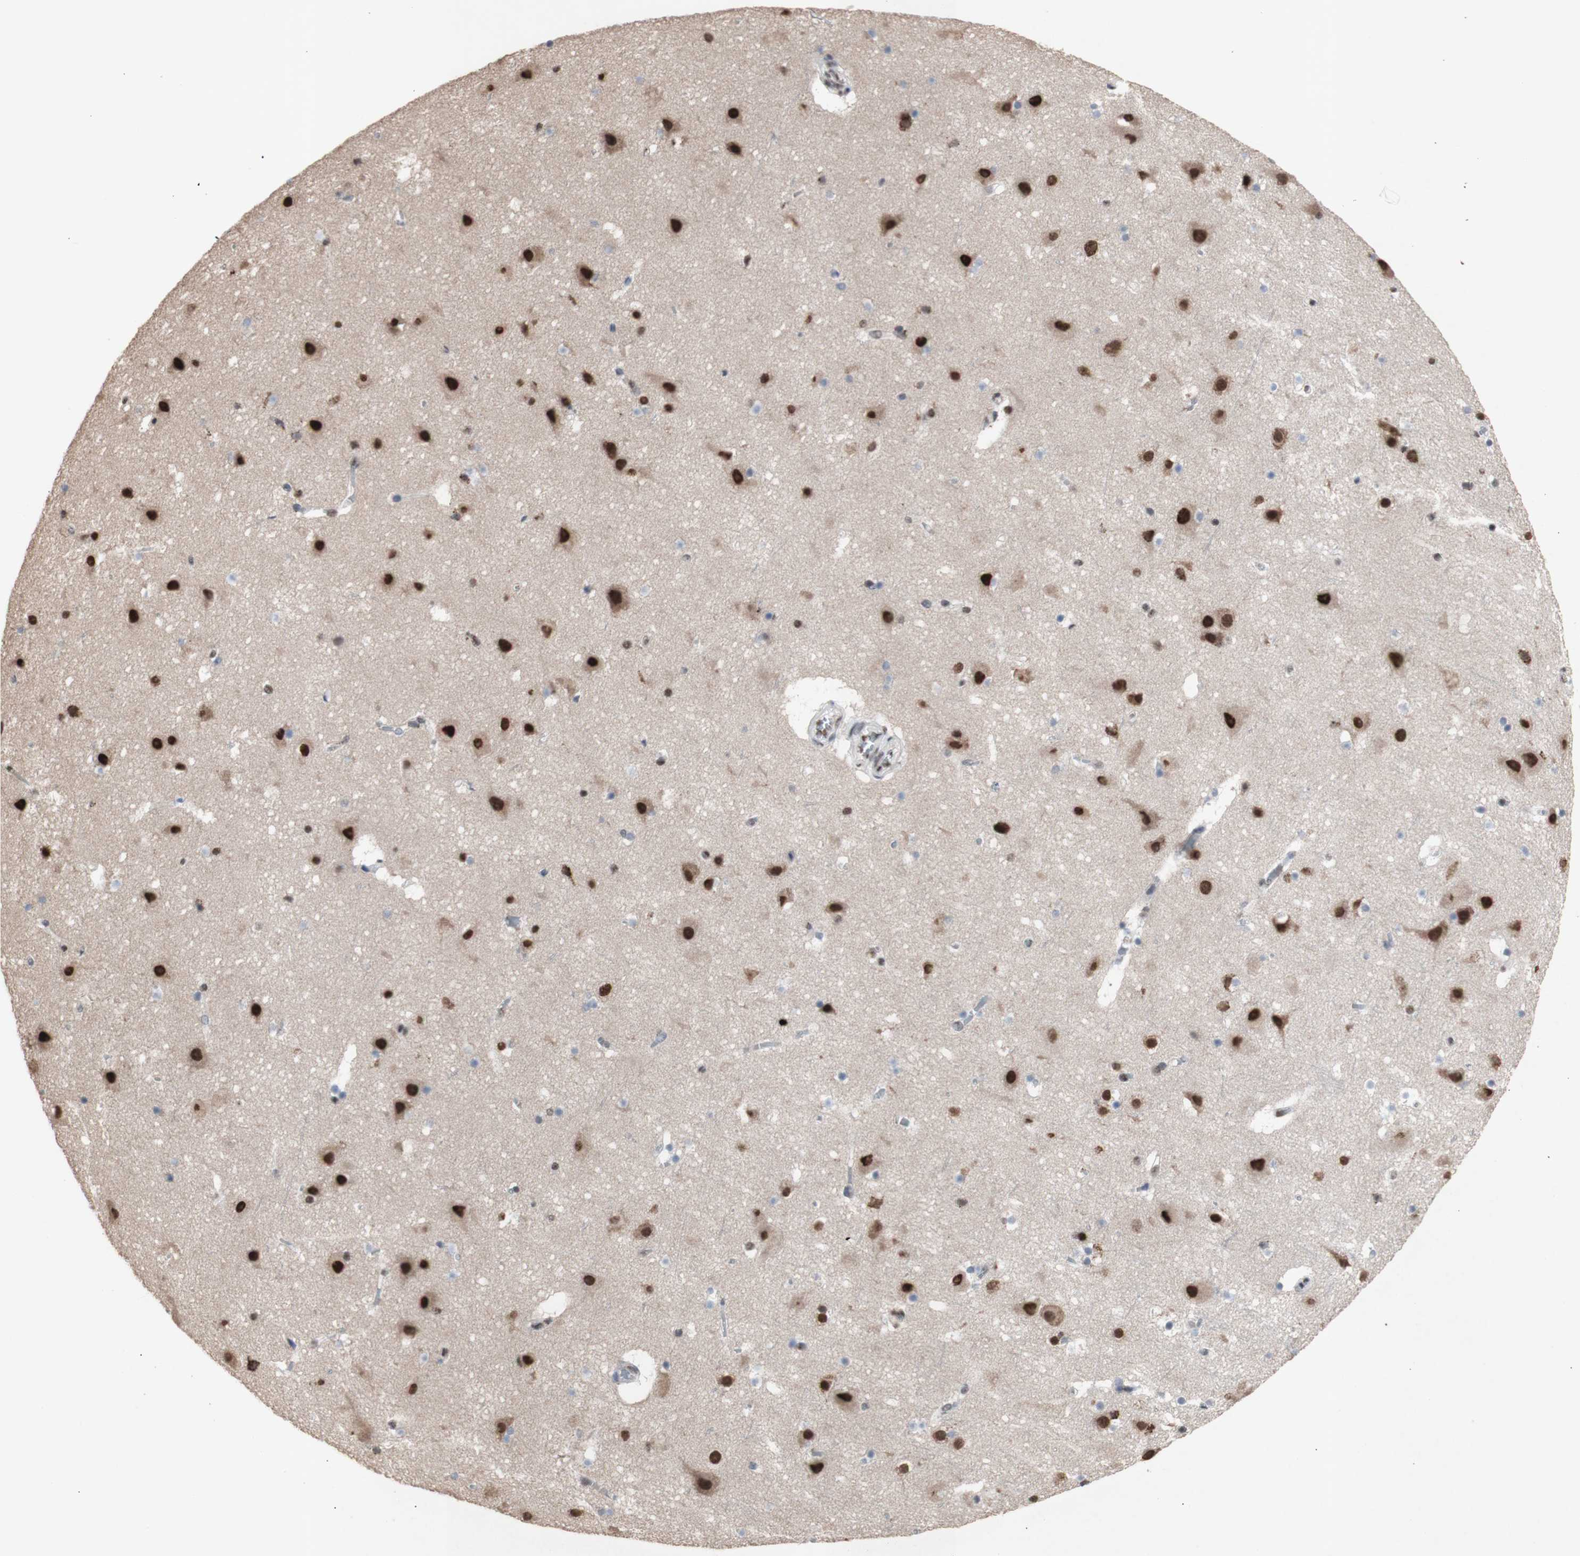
{"staining": {"intensity": "moderate", "quantity": "25%-75%", "location": "nuclear"}, "tissue": "cerebral cortex", "cell_type": "Endothelial cells", "image_type": "normal", "snomed": [{"axis": "morphology", "description": "Normal tissue, NOS"}, {"axis": "topography", "description": "Cerebral cortex"}], "caption": "There is medium levels of moderate nuclear staining in endothelial cells of benign cerebral cortex, as demonstrated by immunohistochemical staining (brown color).", "gene": "SFPQ", "patient": {"sex": "male", "age": 45}}